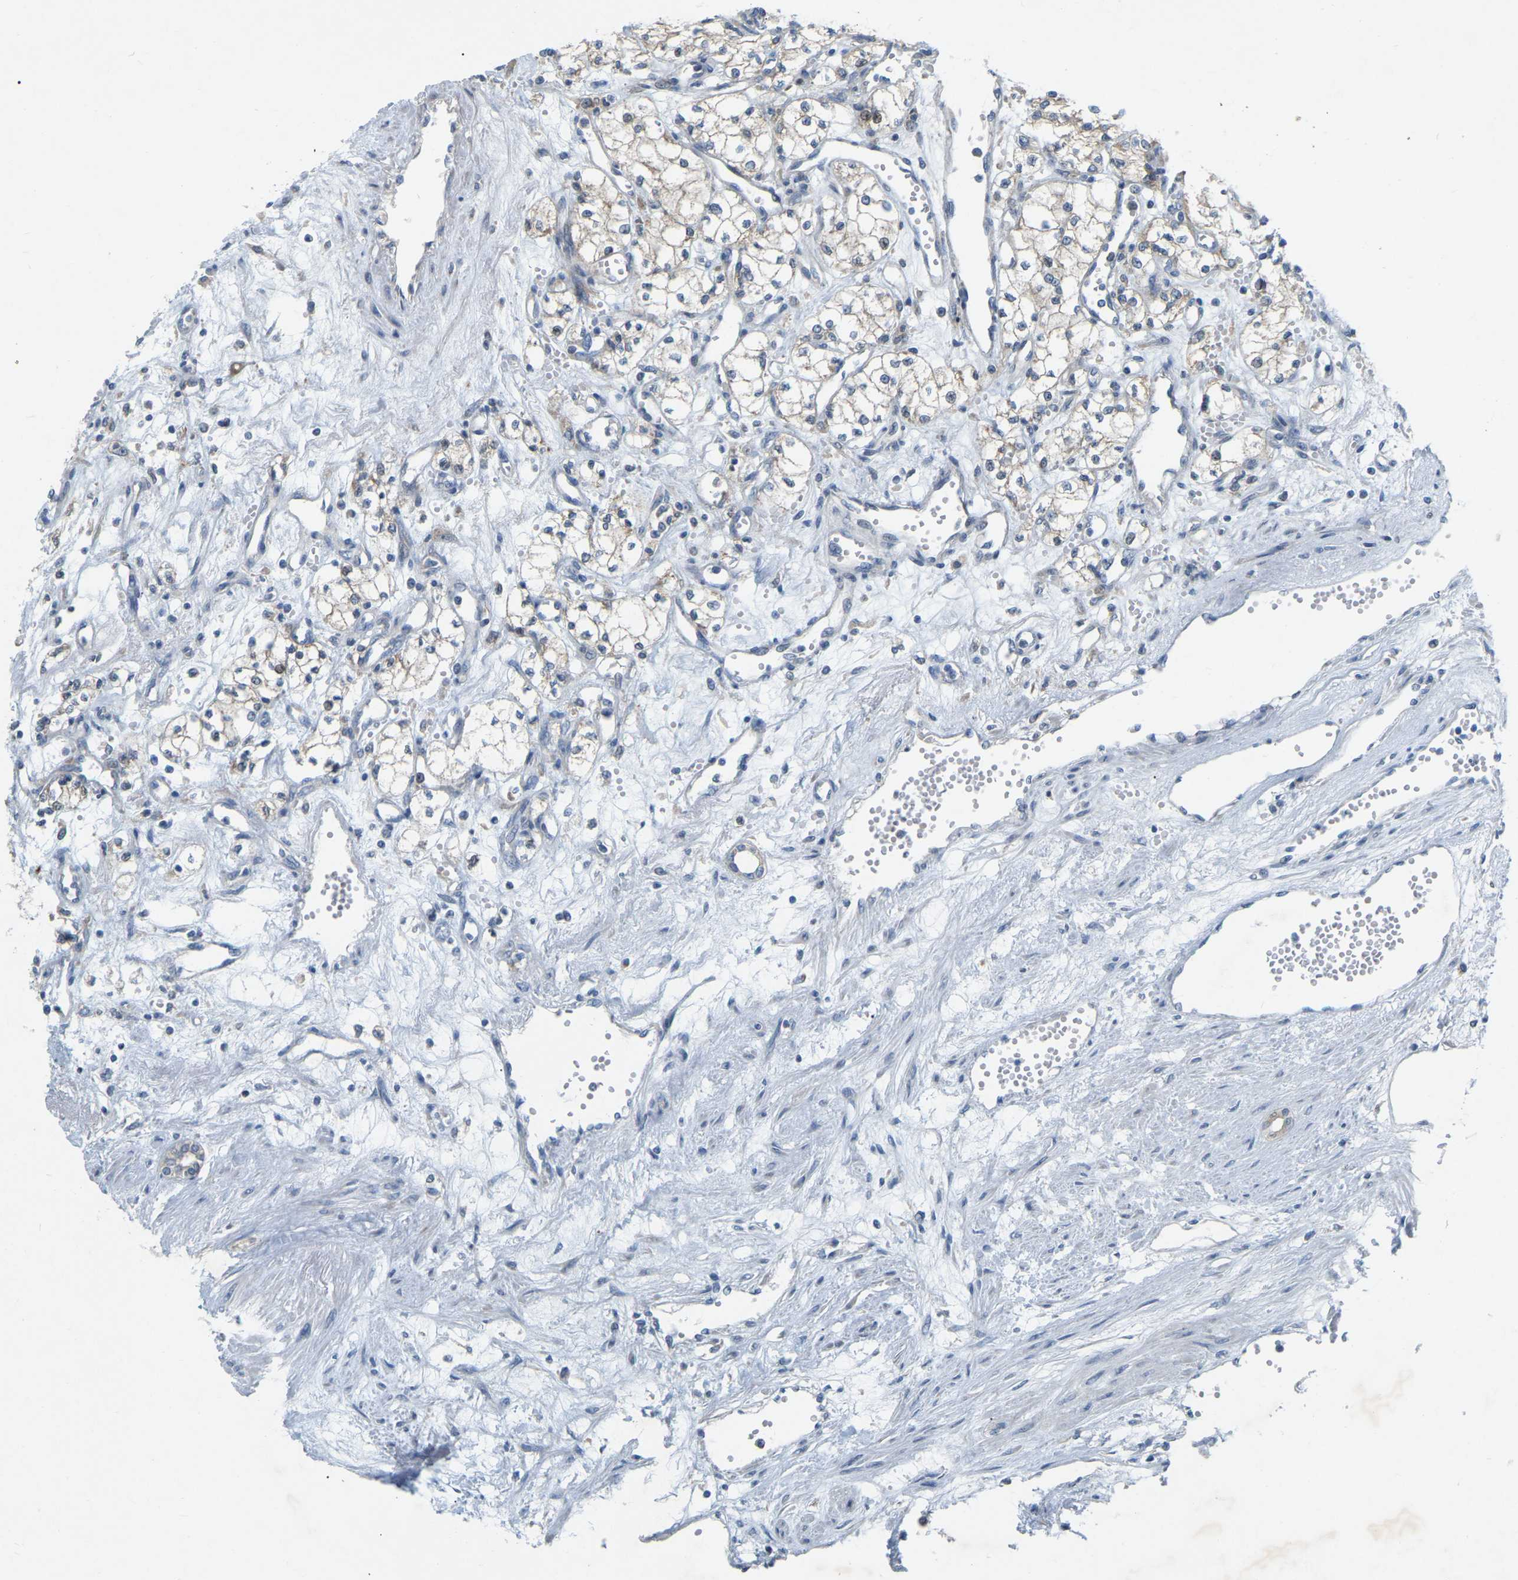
{"staining": {"intensity": "weak", "quantity": ">75%", "location": "cytoplasmic/membranous"}, "tissue": "renal cancer", "cell_type": "Tumor cells", "image_type": "cancer", "snomed": [{"axis": "morphology", "description": "Adenocarcinoma, NOS"}, {"axis": "topography", "description": "Kidney"}], "caption": "Immunohistochemical staining of adenocarcinoma (renal) shows low levels of weak cytoplasmic/membranous protein staining in approximately >75% of tumor cells.", "gene": "PARL", "patient": {"sex": "male", "age": 59}}